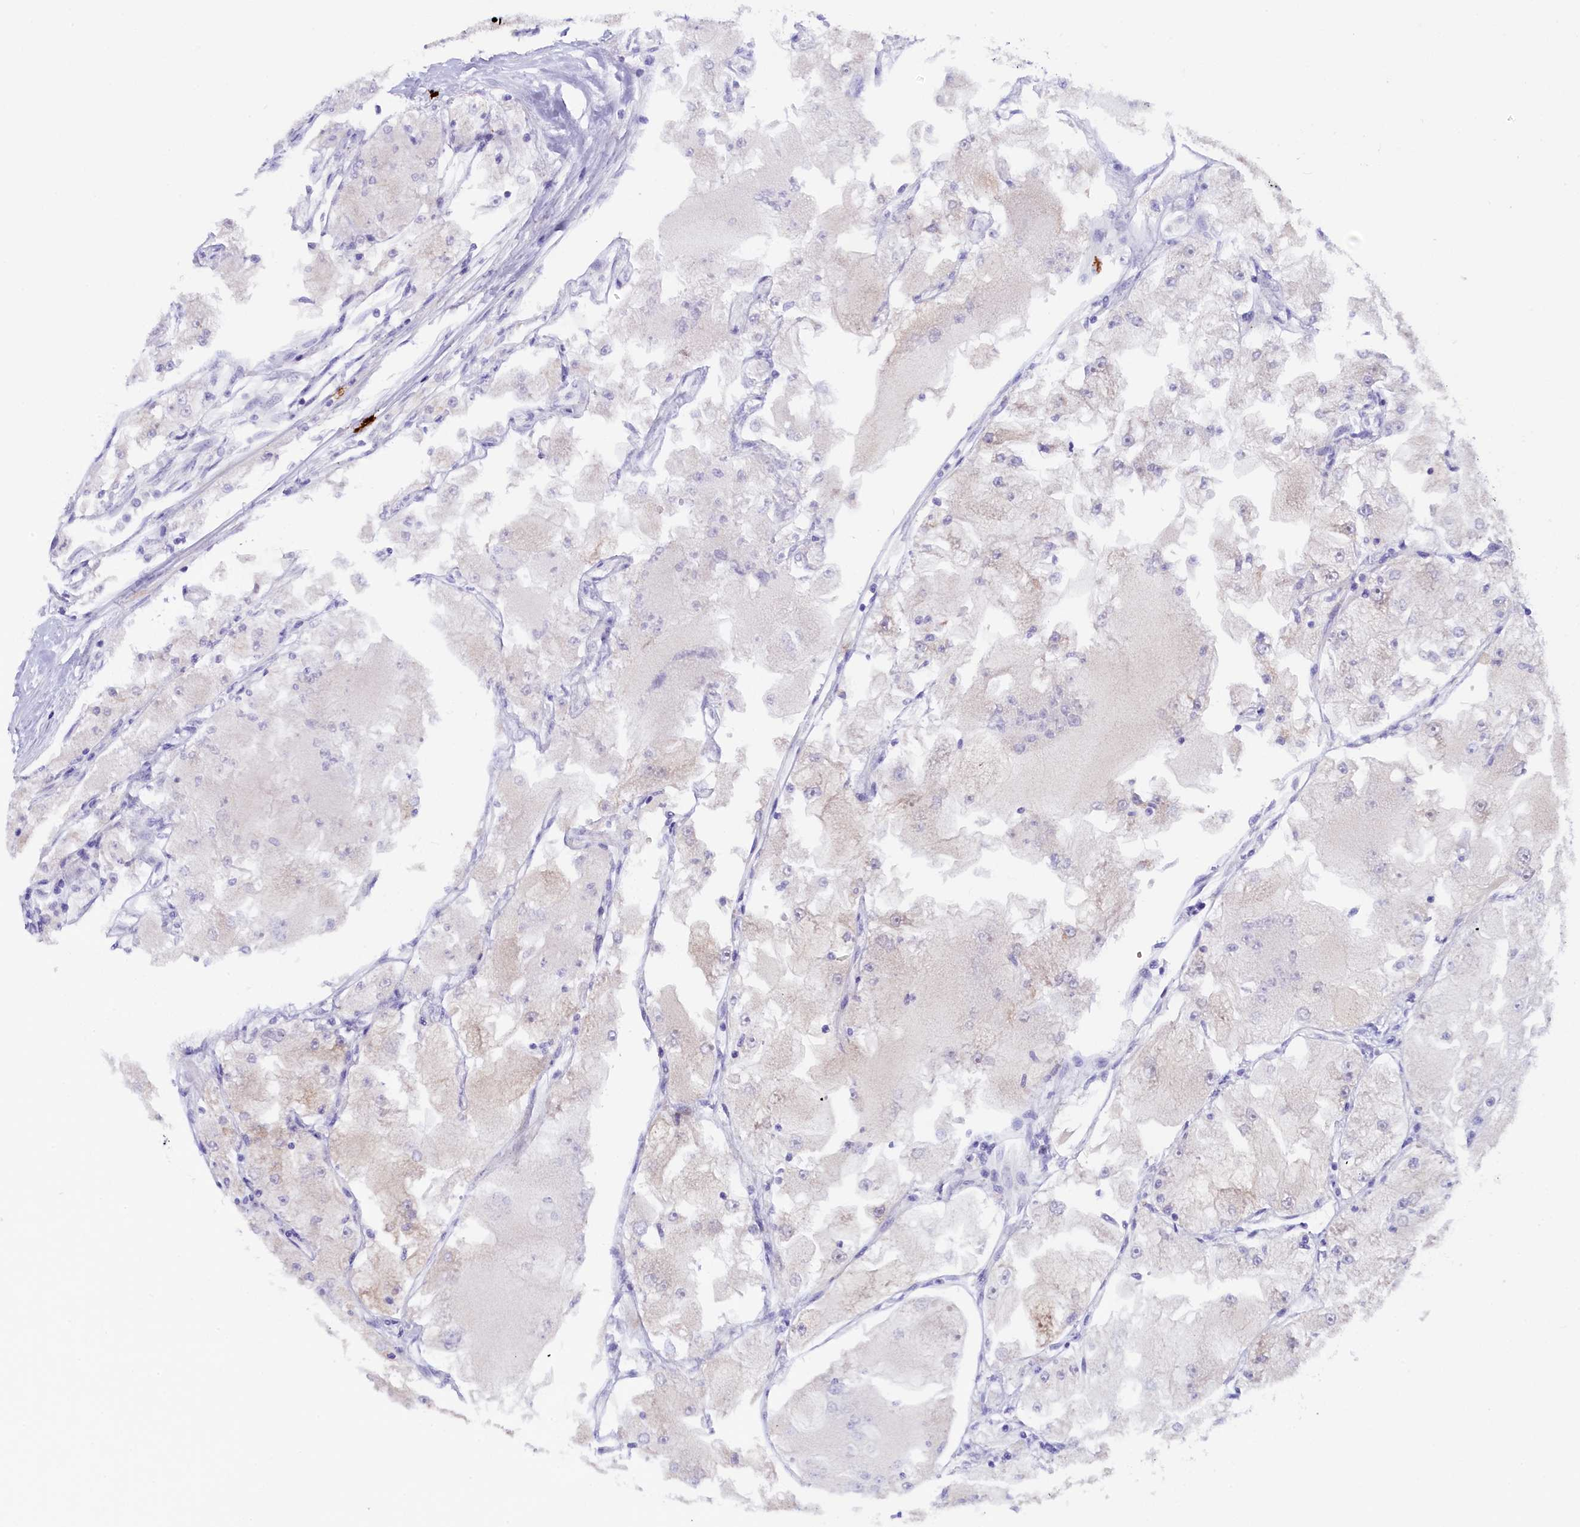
{"staining": {"intensity": "negative", "quantity": "none", "location": "none"}, "tissue": "renal cancer", "cell_type": "Tumor cells", "image_type": "cancer", "snomed": [{"axis": "morphology", "description": "Adenocarcinoma, NOS"}, {"axis": "topography", "description": "Kidney"}], "caption": "An immunohistochemistry (IHC) photomicrograph of renal cancer is shown. There is no staining in tumor cells of renal cancer.", "gene": "RTTN", "patient": {"sex": "female", "age": 72}}